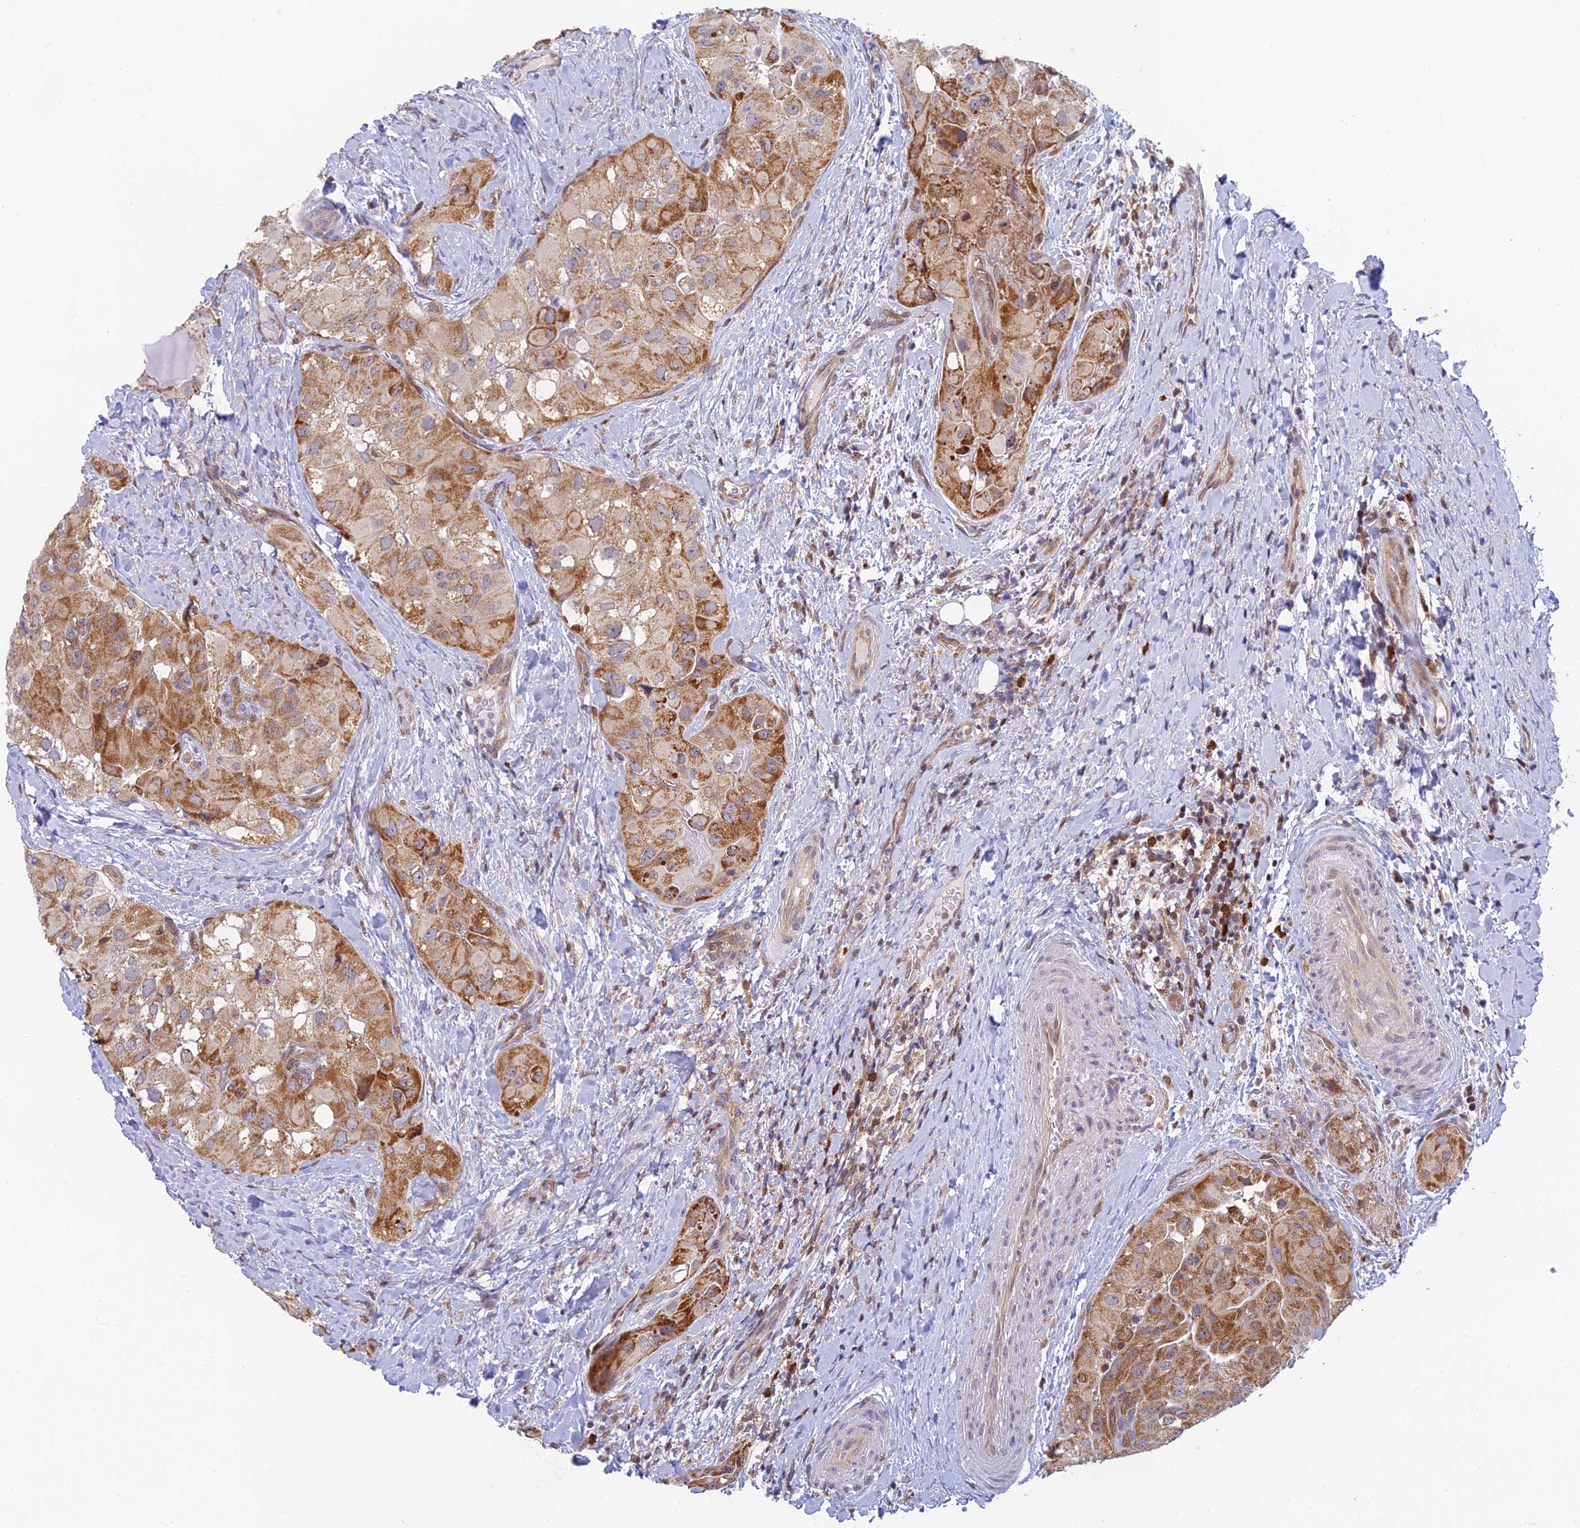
{"staining": {"intensity": "moderate", "quantity": ">75%", "location": "cytoplasmic/membranous"}, "tissue": "thyroid cancer", "cell_type": "Tumor cells", "image_type": "cancer", "snomed": [{"axis": "morphology", "description": "Normal tissue, NOS"}, {"axis": "morphology", "description": "Papillary adenocarcinoma, NOS"}, {"axis": "topography", "description": "Thyroid gland"}], "caption": "This histopathology image shows IHC staining of human thyroid papillary adenocarcinoma, with medium moderate cytoplasmic/membranous staining in approximately >75% of tumor cells.", "gene": "LYSMD2", "patient": {"sex": "female", "age": 59}}